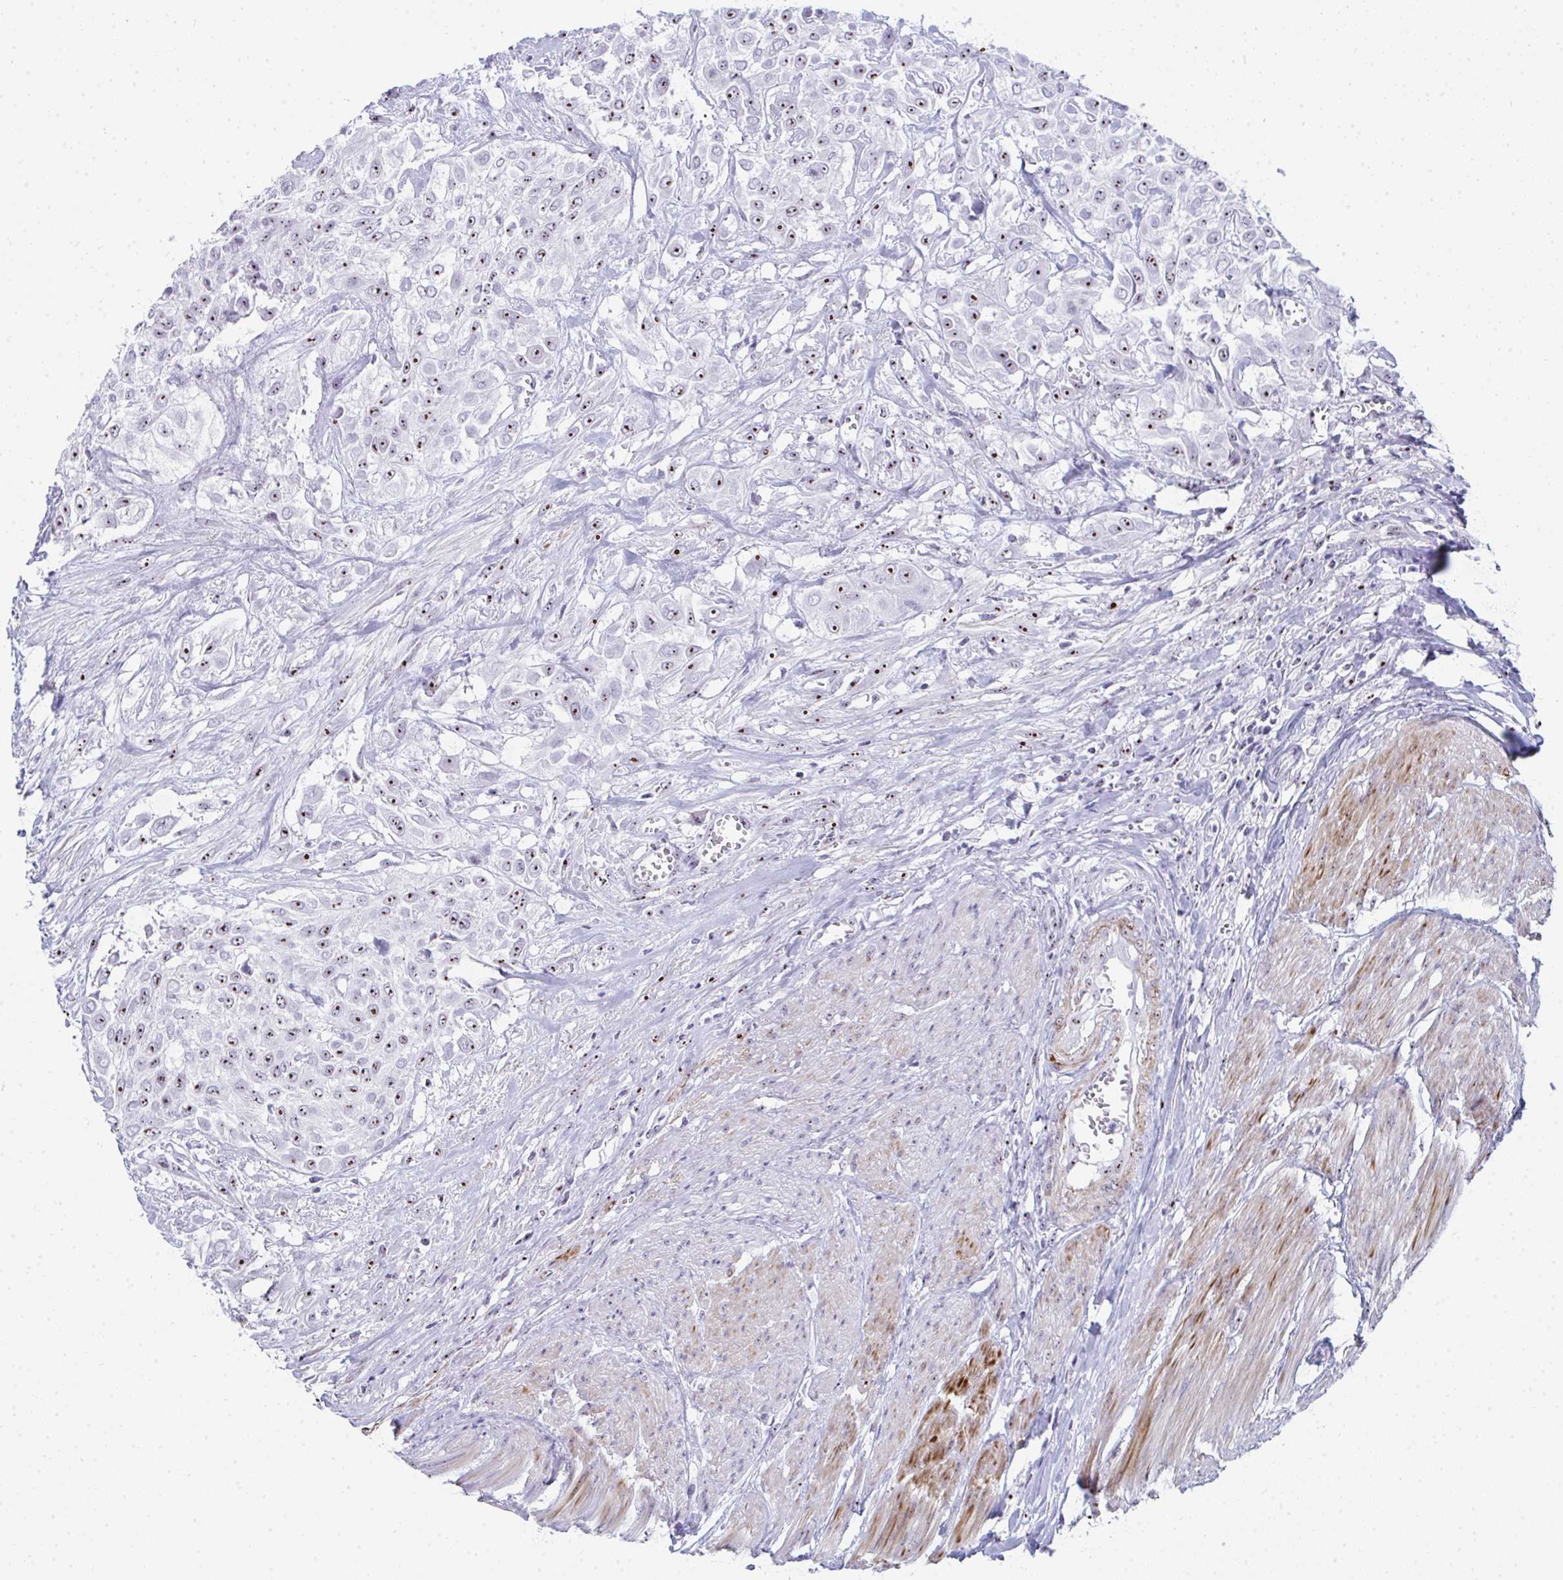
{"staining": {"intensity": "moderate", "quantity": ">75%", "location": "nuclear"}, "tissue": "urothelial cancer", "cell_type": "Tumor cells", "image_type": "cancer", "snomed": [{"axis": "morphology", "description": "Urothelial carcinoma, High grade"}, {"axis": "topography", "description": "Urinary bladder"}], "caption": "A micrograph of urothelial cancer stained for a protein demonstrates moderate nuclear brown staining in tumor cells.", "gene": "NOP10", "patient": {"sex": "male", "age": 57}}